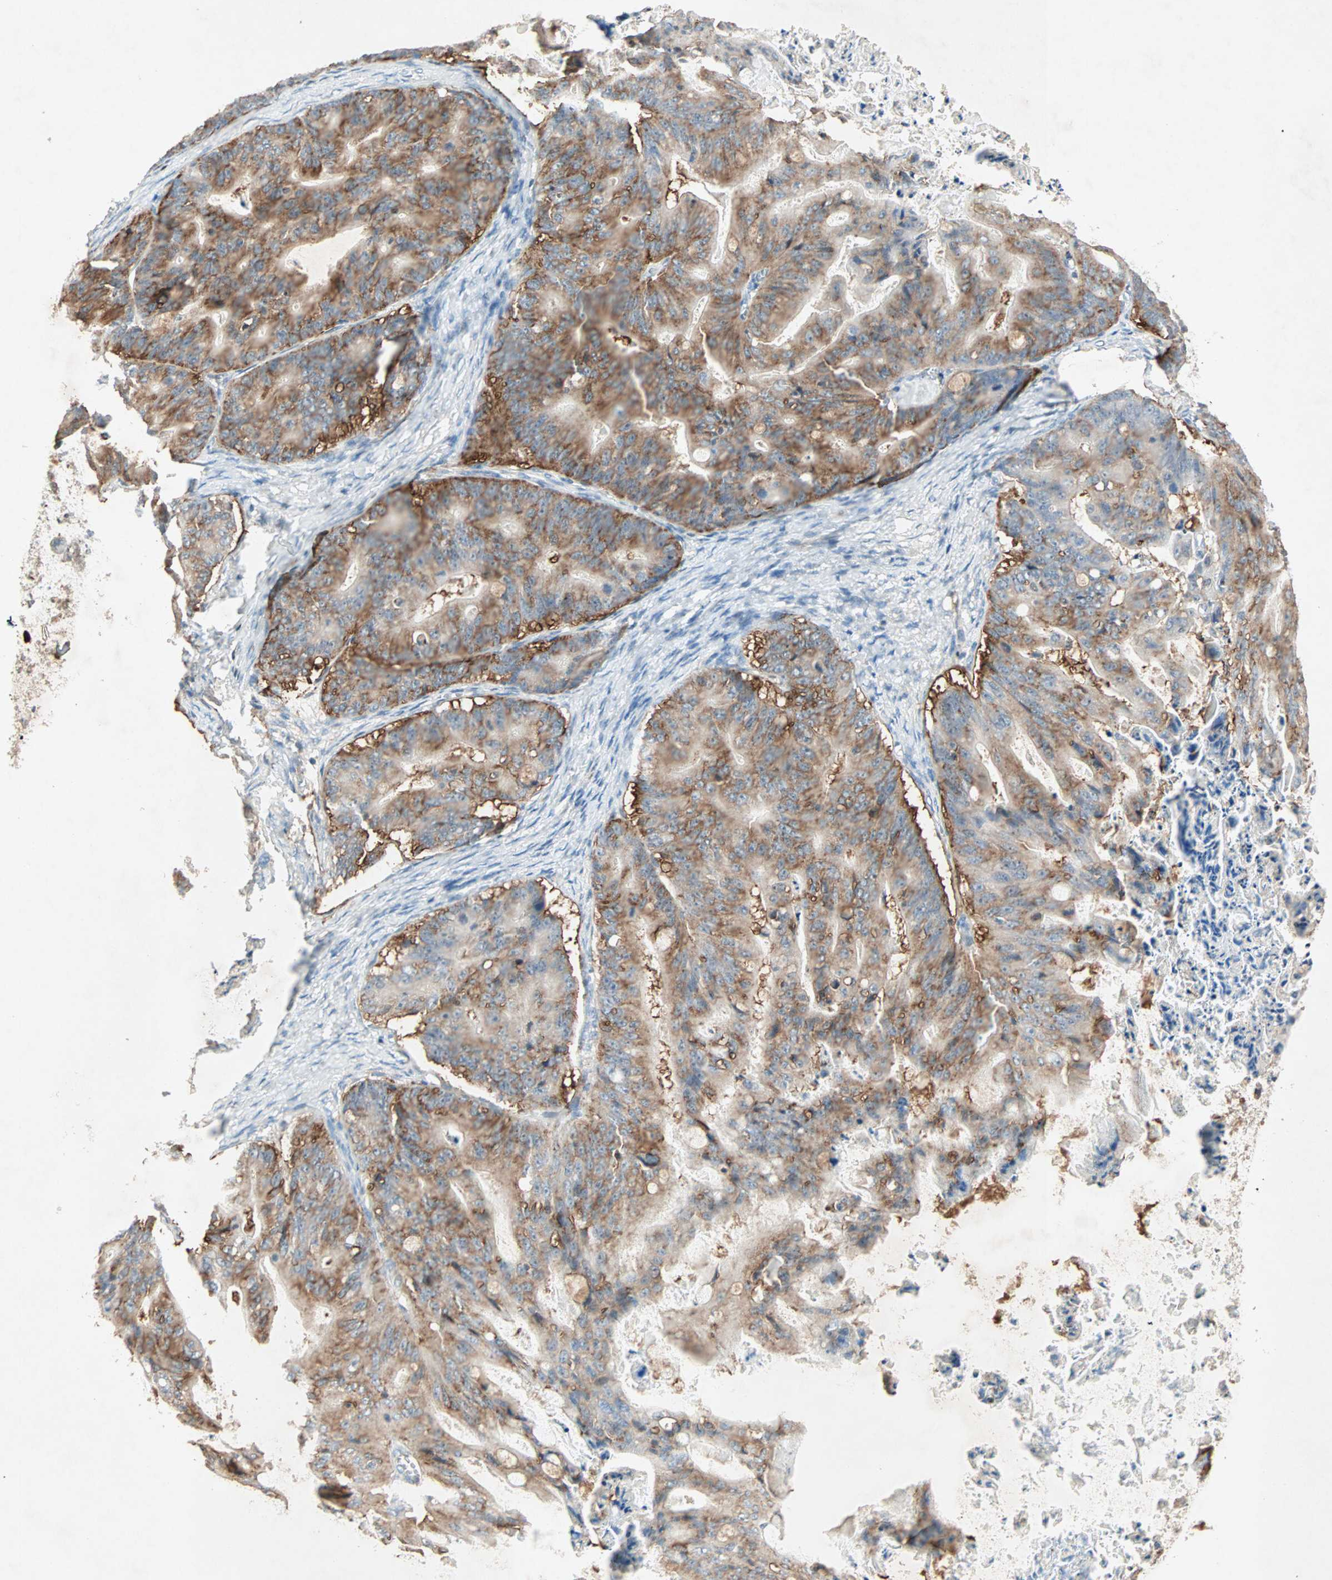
{"staining": {"intensity": "strong", "quantity": ">75%", "location": "cytoplasmic/membranous"}, "tissue": "ovarian cancer", "cell_type": "Tumor cells", "image_type": "cancer", "snomed": [{"axis": "morphology", "description": "Cystadenocarcinoma, mucinous, NOS"}, {"axis": "topography", "description": "Ovary"}], "caption": "Immunohistochemical staining of human ovarian cancer displays high levels of strong cytoplasmic/membranous staining in about >75% of tumor cells. The staining is performed using DAB brown chromogen to label protein expression. The nuclei are counter-stained blue using hematoxylin.", "gene": "TEC", "patient": {"sex": "female", "age": 37}}